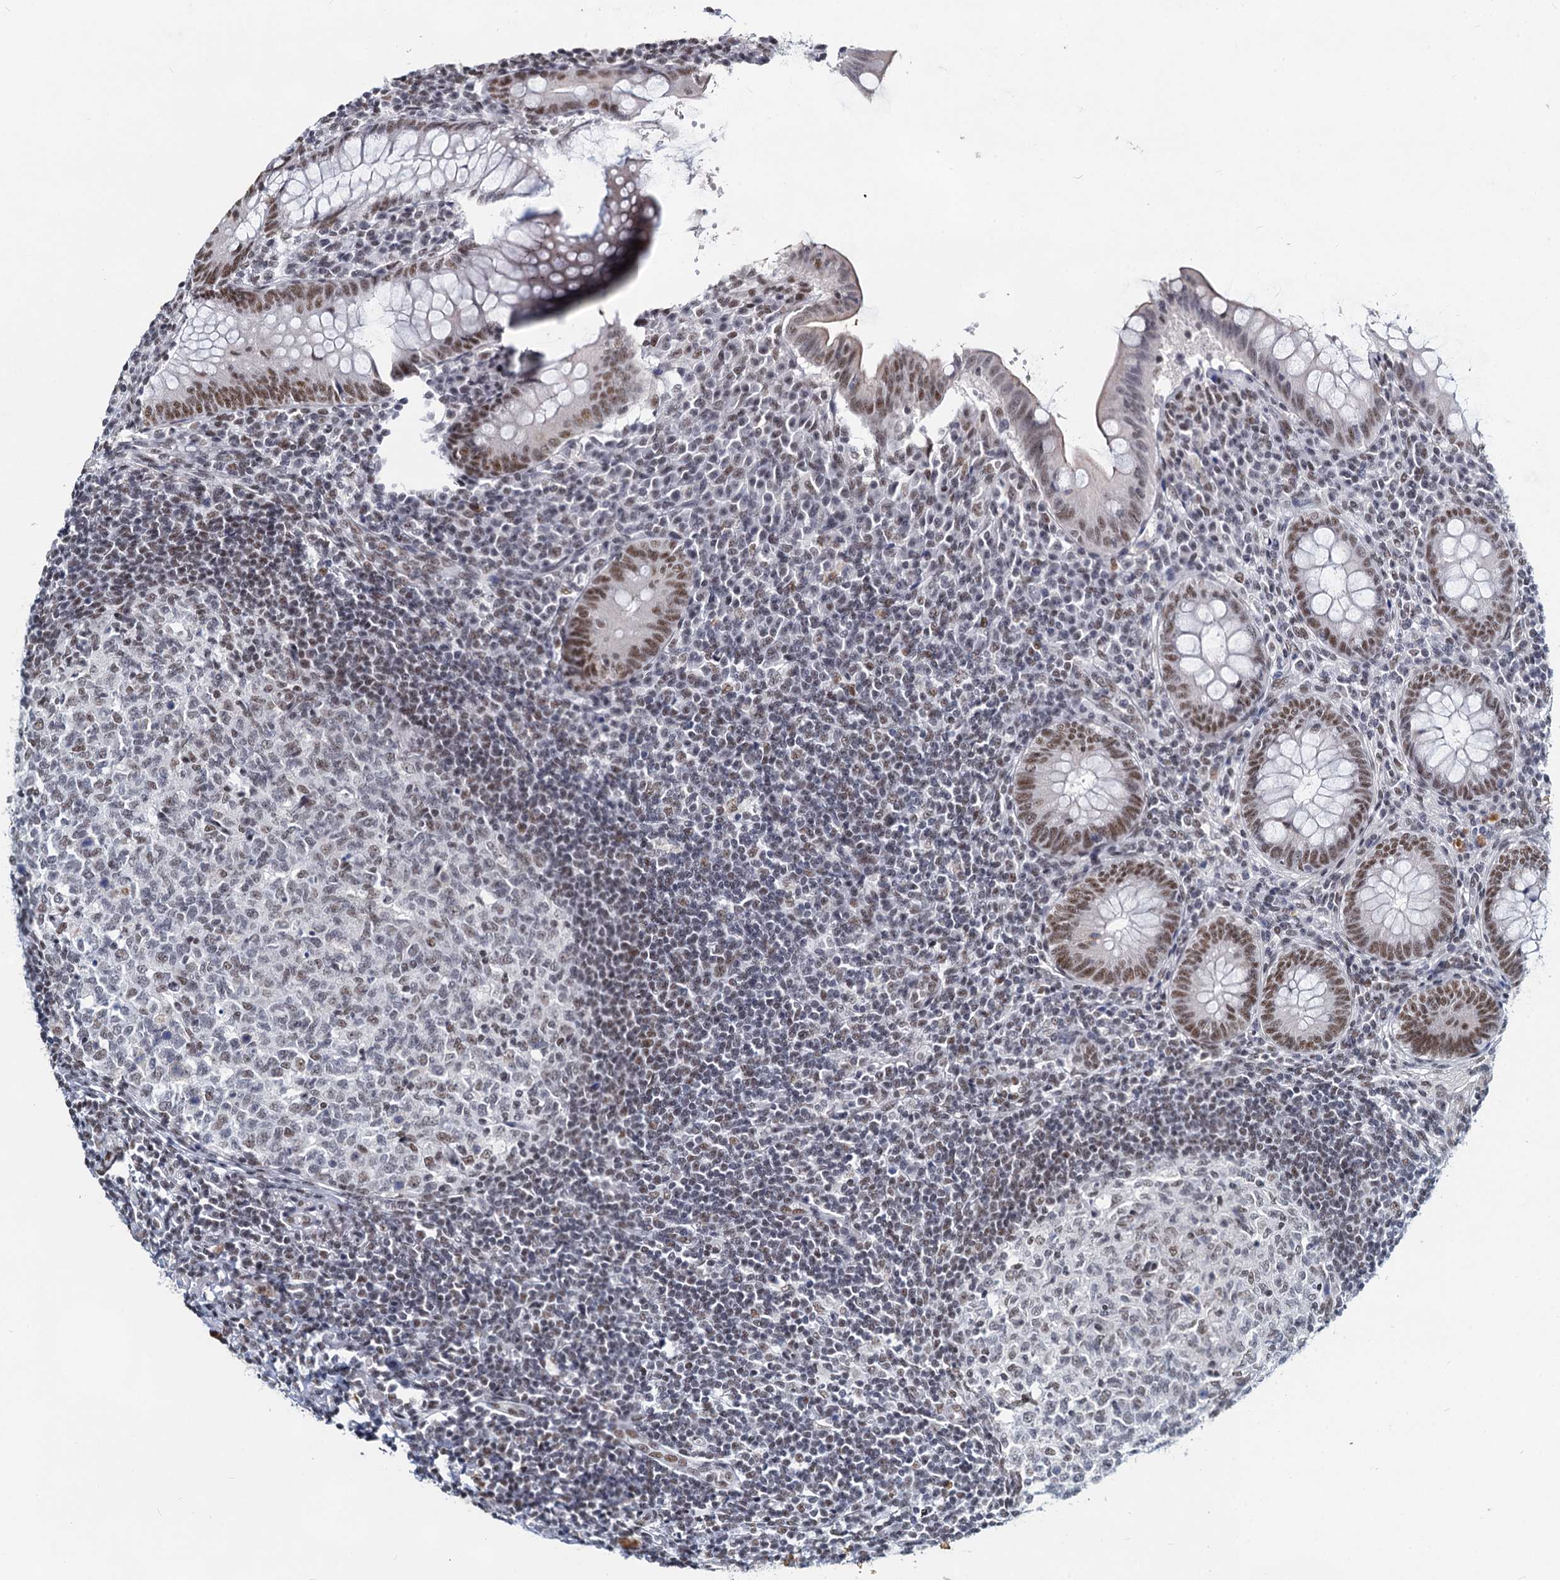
{"staining": {"intensity": "moderate", "quantity": ">75%", "location": "nuclear"}, "tissue": "appendix", "cell_type": "Glandular cells", "image_type": "normal", "snomed": [{"axis": "morphology", "description": "Normal tissue, NOS"}, {"axis": "topography", "description": "Appendix"}], "caption": "This photomicrograph demonstrates immunohistochemistry (IHC) staining of benign appendix, with medium moderate nuclear positivity in approximately >75% of glandular cells.", "gene": "METTL14", "patient": {"sex": "female", "age": 33}}